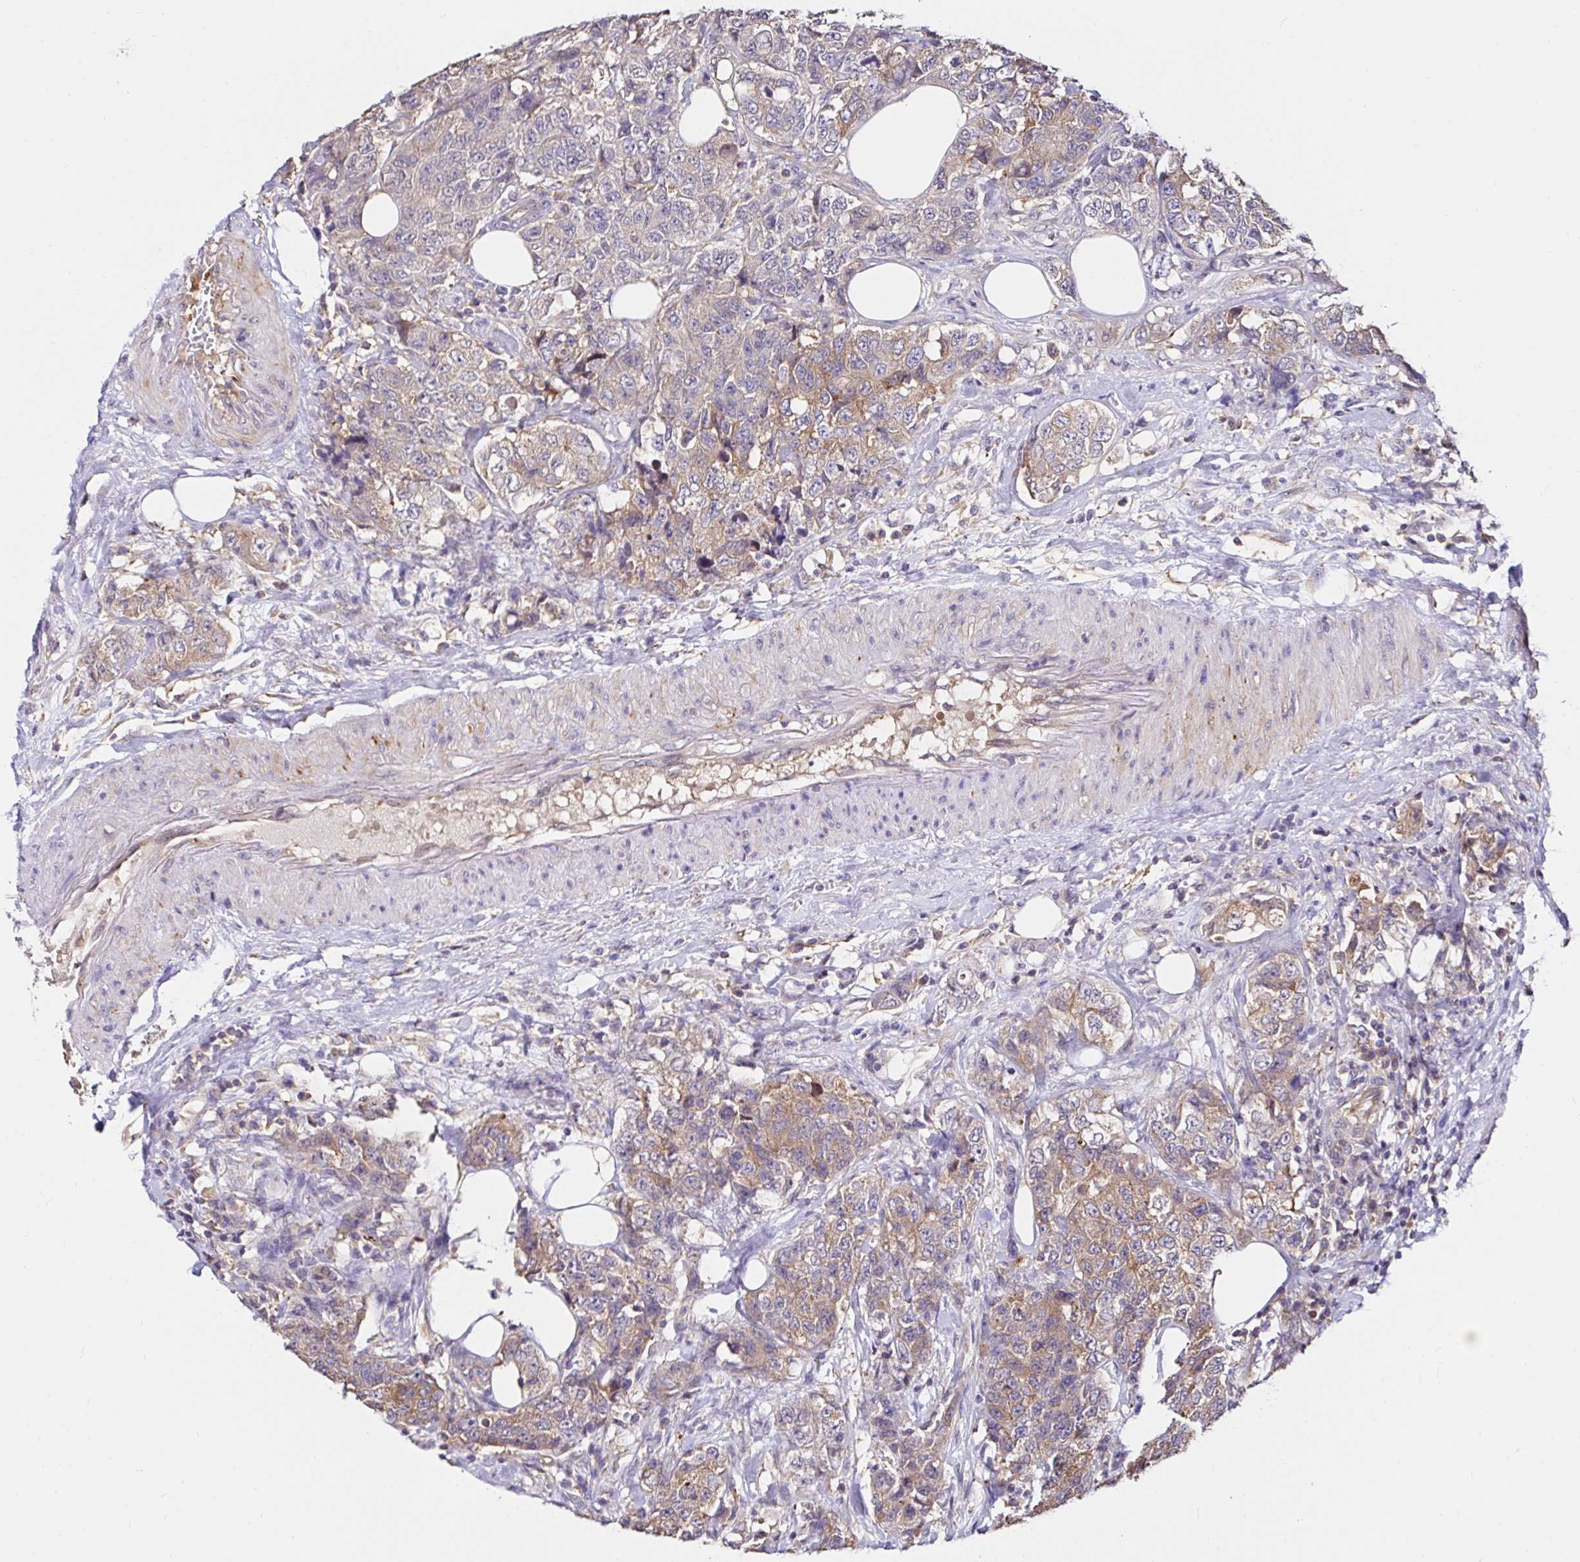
{"staining": {"intensity": "moderate", "quantity": "<25%", "location": "cytoplasmic/membranous"}, "tissue": "urothelial cancer", "cell_type": "Tumor cells", "image_type": "cancer", "snomed": [{"axis": "morphology", "description": "Urothelial carcinoma, High grade"}, {"axis": "topography", "description": "Urinary bladder"}], "caption": "DAB (3,3'-diaminobenzidine) immunohistochemical staining of high-grade urothelial carcinoma demonstrates moderate cytoplasmic/membranous protein positivity in approximately <25% of tumor cells. The staining was performed using DAB to visualize the protein expression in brown, while the nuclei were stained in blue with hematoxylin (Magnification: 20x).", "gene": "RSRP1", "patient": {"sex": "female", "age": 78}}